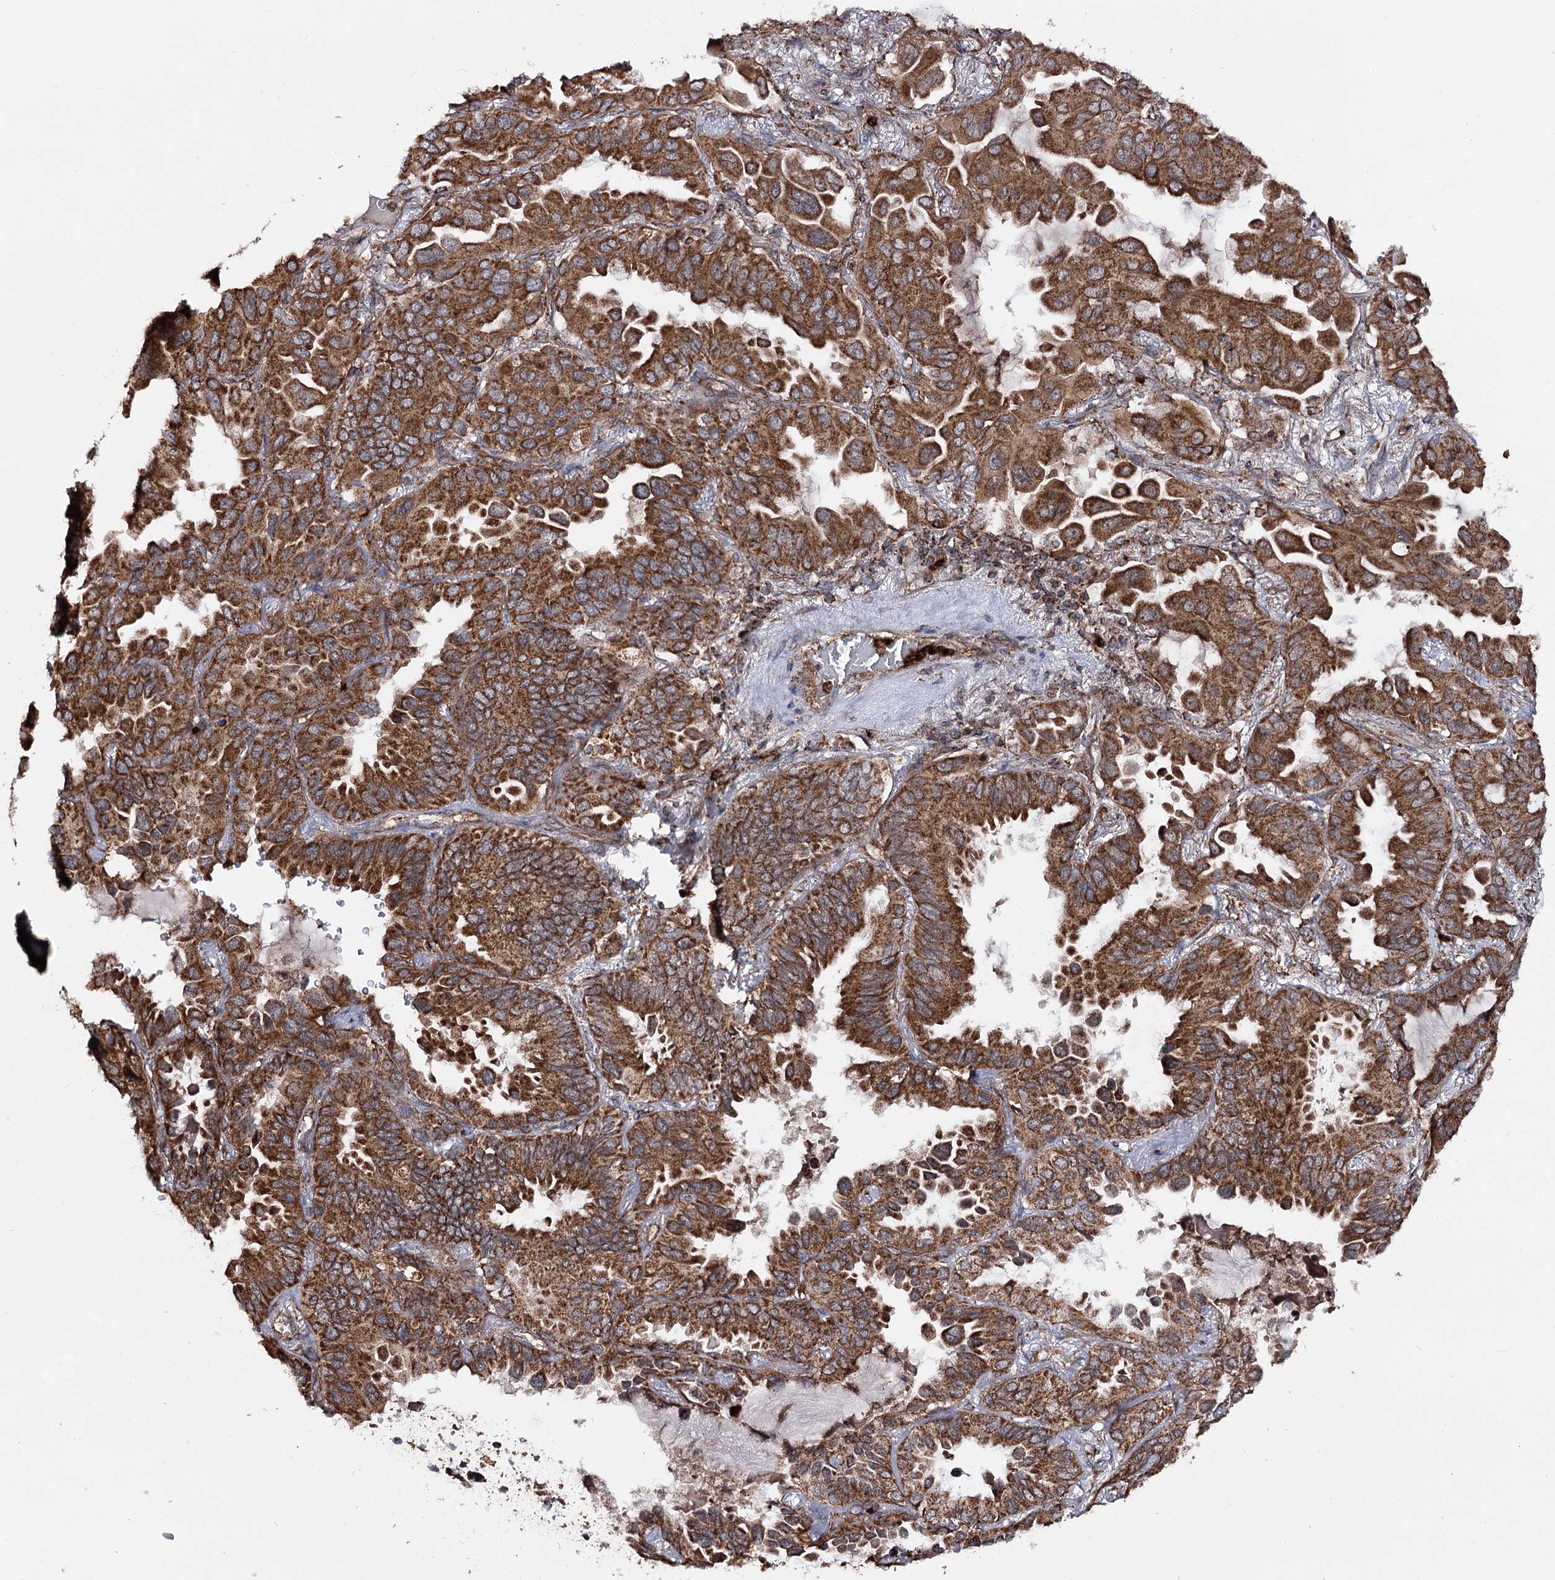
{"staining": {"intensity": "strong", "quantity": ">75%", "location": "cytoplasmic/membranous"}, "tissue": "lung cancer", "cell_type": "Tumor cells", "image_type": "cancer", "snomed": [{"axis": "morphology", "description": "Adenocarcinoma, NOS"}, {"axis": "topography", "description": "Lung"}], "caption": "Brown immunohistochemical staining in human lung cancer reveals strong cytoplasmic/membranous positivity in approximately >75% of tumor cells.", "gene": "FGFR1OP2", "patient": {"sex": "male", "age": 64}}